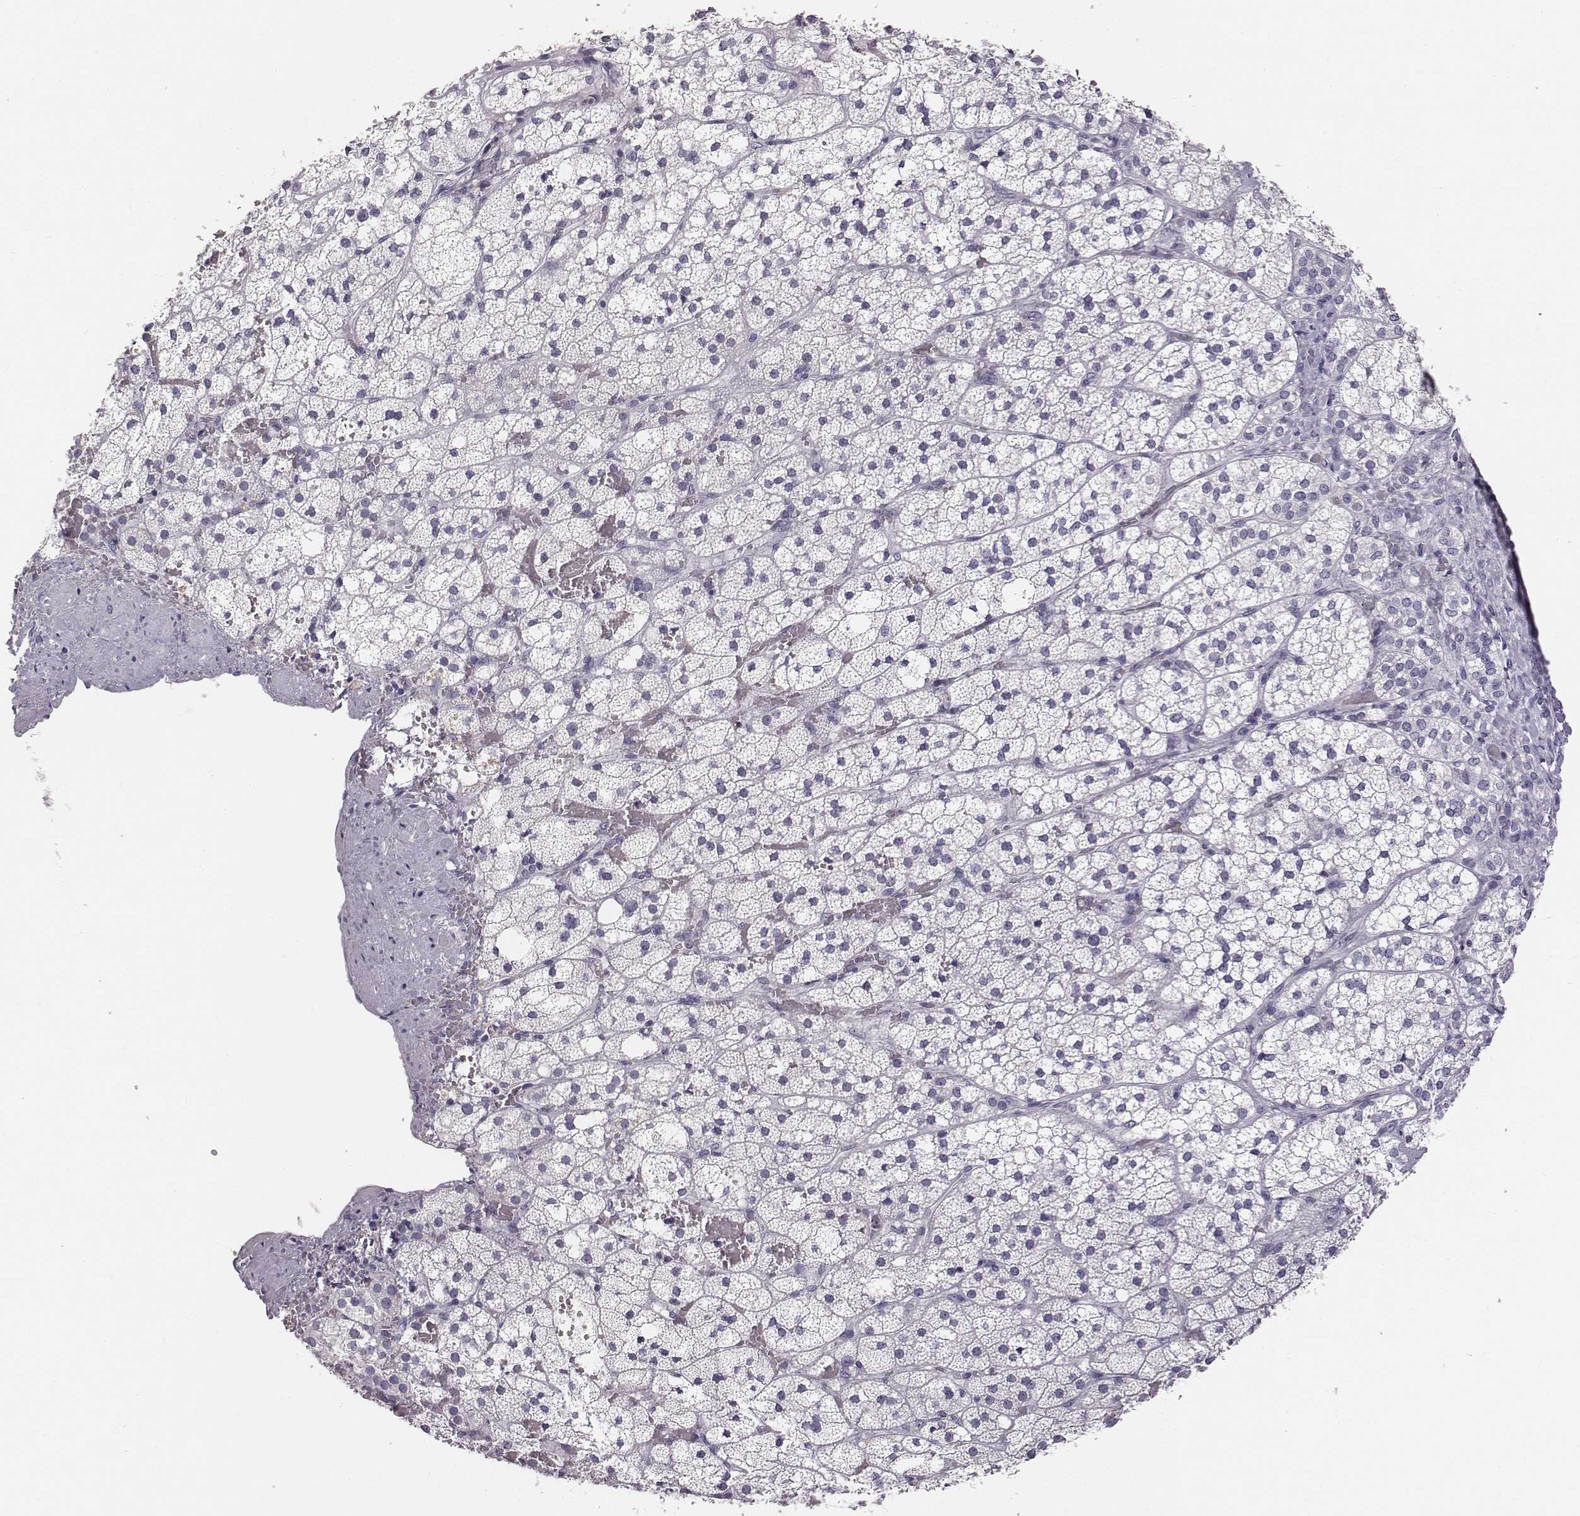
{"staining": {"intensity": "negative", "quantity": "none", "location": "none"}, "tissue": "adrenal gland", "cell_type": "Glandular cells", "image_type": "normal", "snomed": [{"axis": "morphology", "description": "Normal tissue, NOS"}, {"axis": "topography", "description": "Adrenal gland"}], "caption": "DAB immunohistochemical staining of benign human adrenal gland demonstrates no significant expression in glandular cells. (DAB (3,3'-diaminobenzidine) immunohistochemistry visualized using brightfield microscopy, high magnification).", "gene": "ENSG00000290147", "patient": {"sex": "male", "age": 53}}